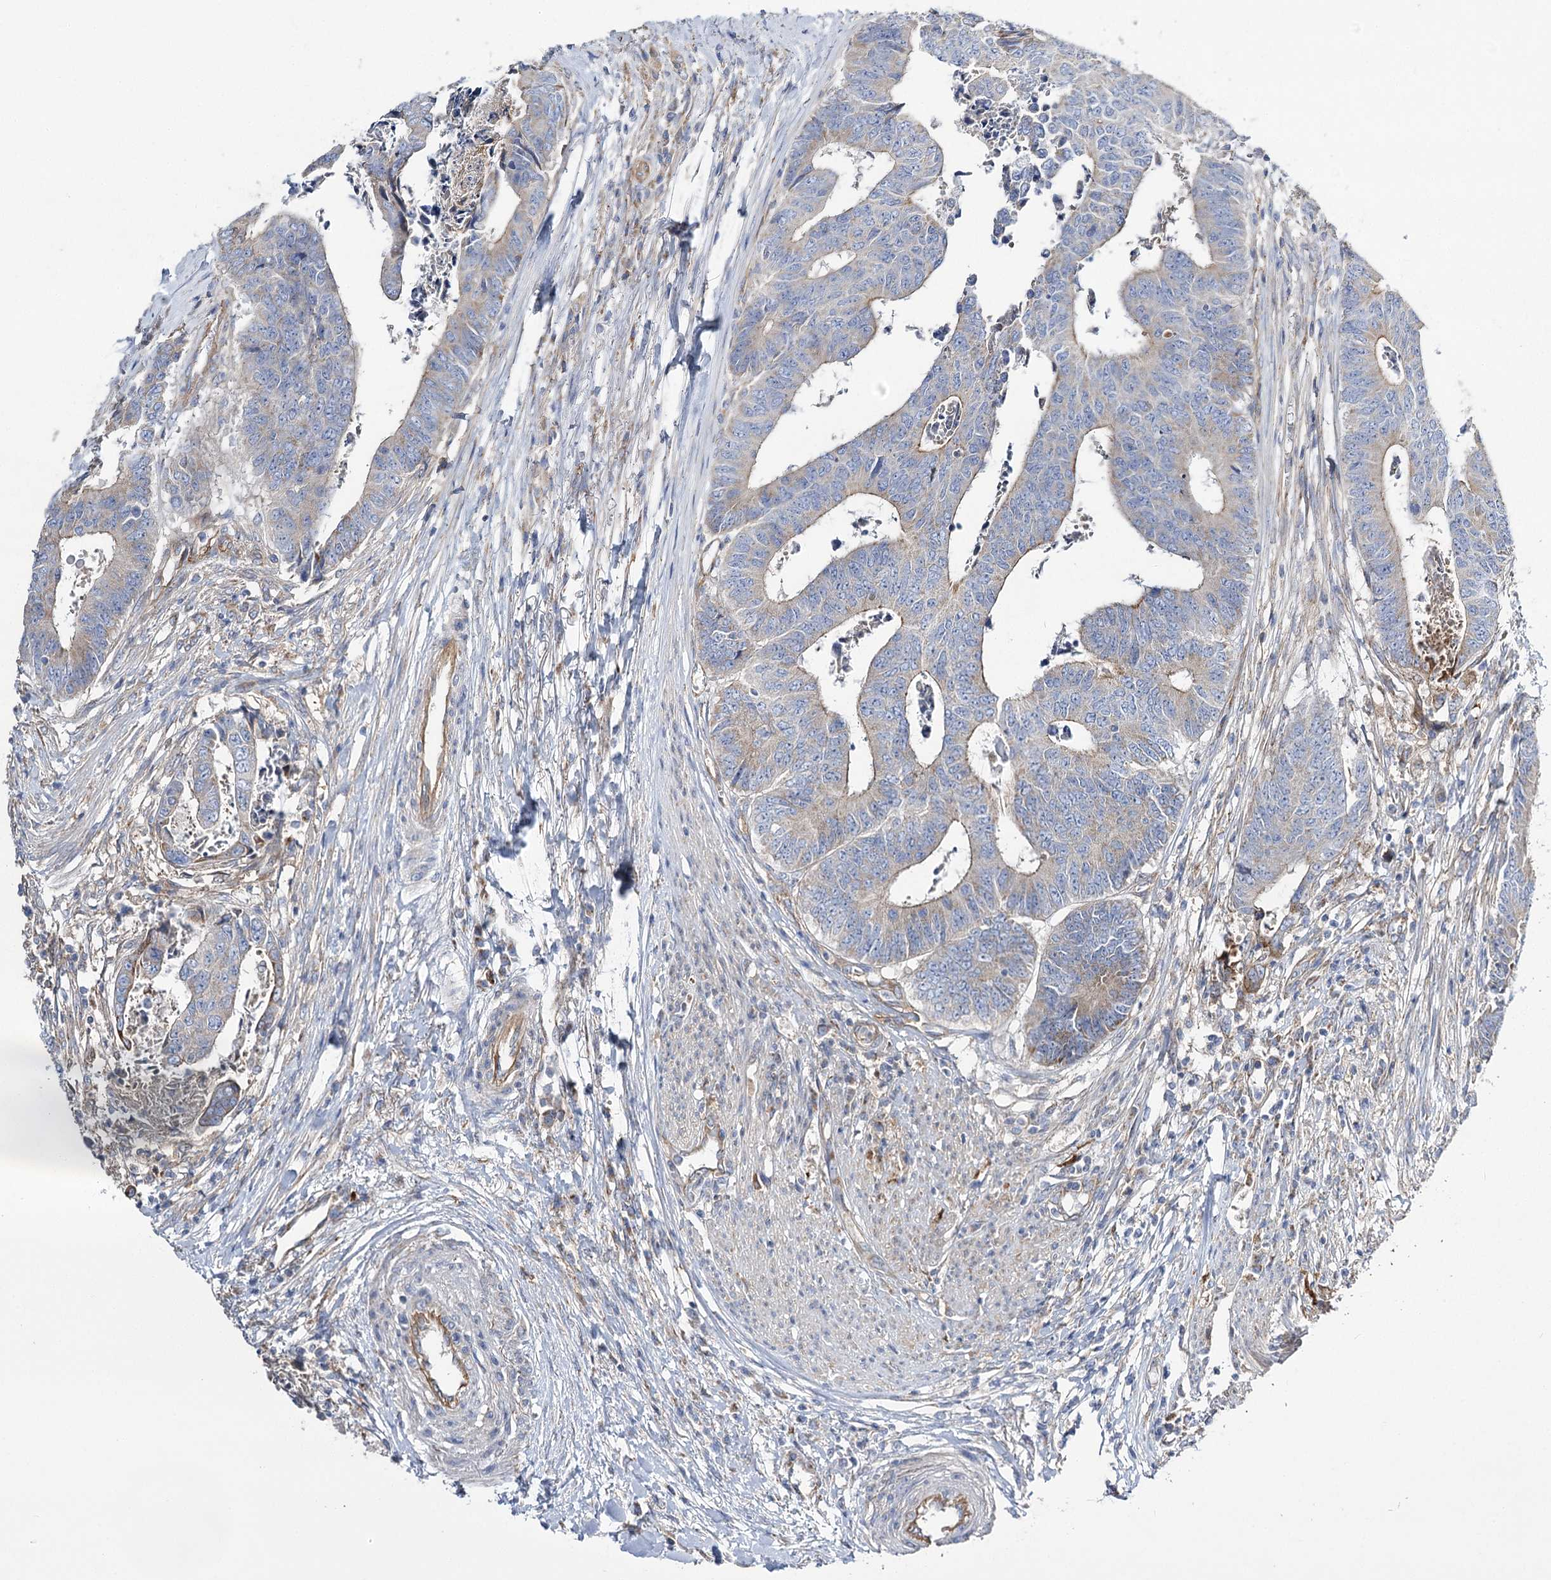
{"staining": {"intensity": "weak", "quantity": "<25%", "location": "cytoplasmic/membranous"}, "tissue": "colorectal cancer", "cell_type": "Tumor cells", "image_type": "cancer", "snomed": [{"axis": "morphology", "description": "Adenocarcinoma, NOS"}, {"axis": "topography", "description": "Rectum"}], "caption": "High magnification brightfield microscopy of colorectal adenocarcinoma stained with DAB (3,3'-diaminobenzidine) (brown) and counterstained with hematoxylin (blue): tumor cells show no significant staining. (Stains: DAB (3,3'-diaminobenzidine) immunohistochemistry with hematoxylin counter stain, Microscopy: brightfield microscopy at high magnification).", "gene": "RMDN2", "patient": {"sex": "male", "age": 84}}